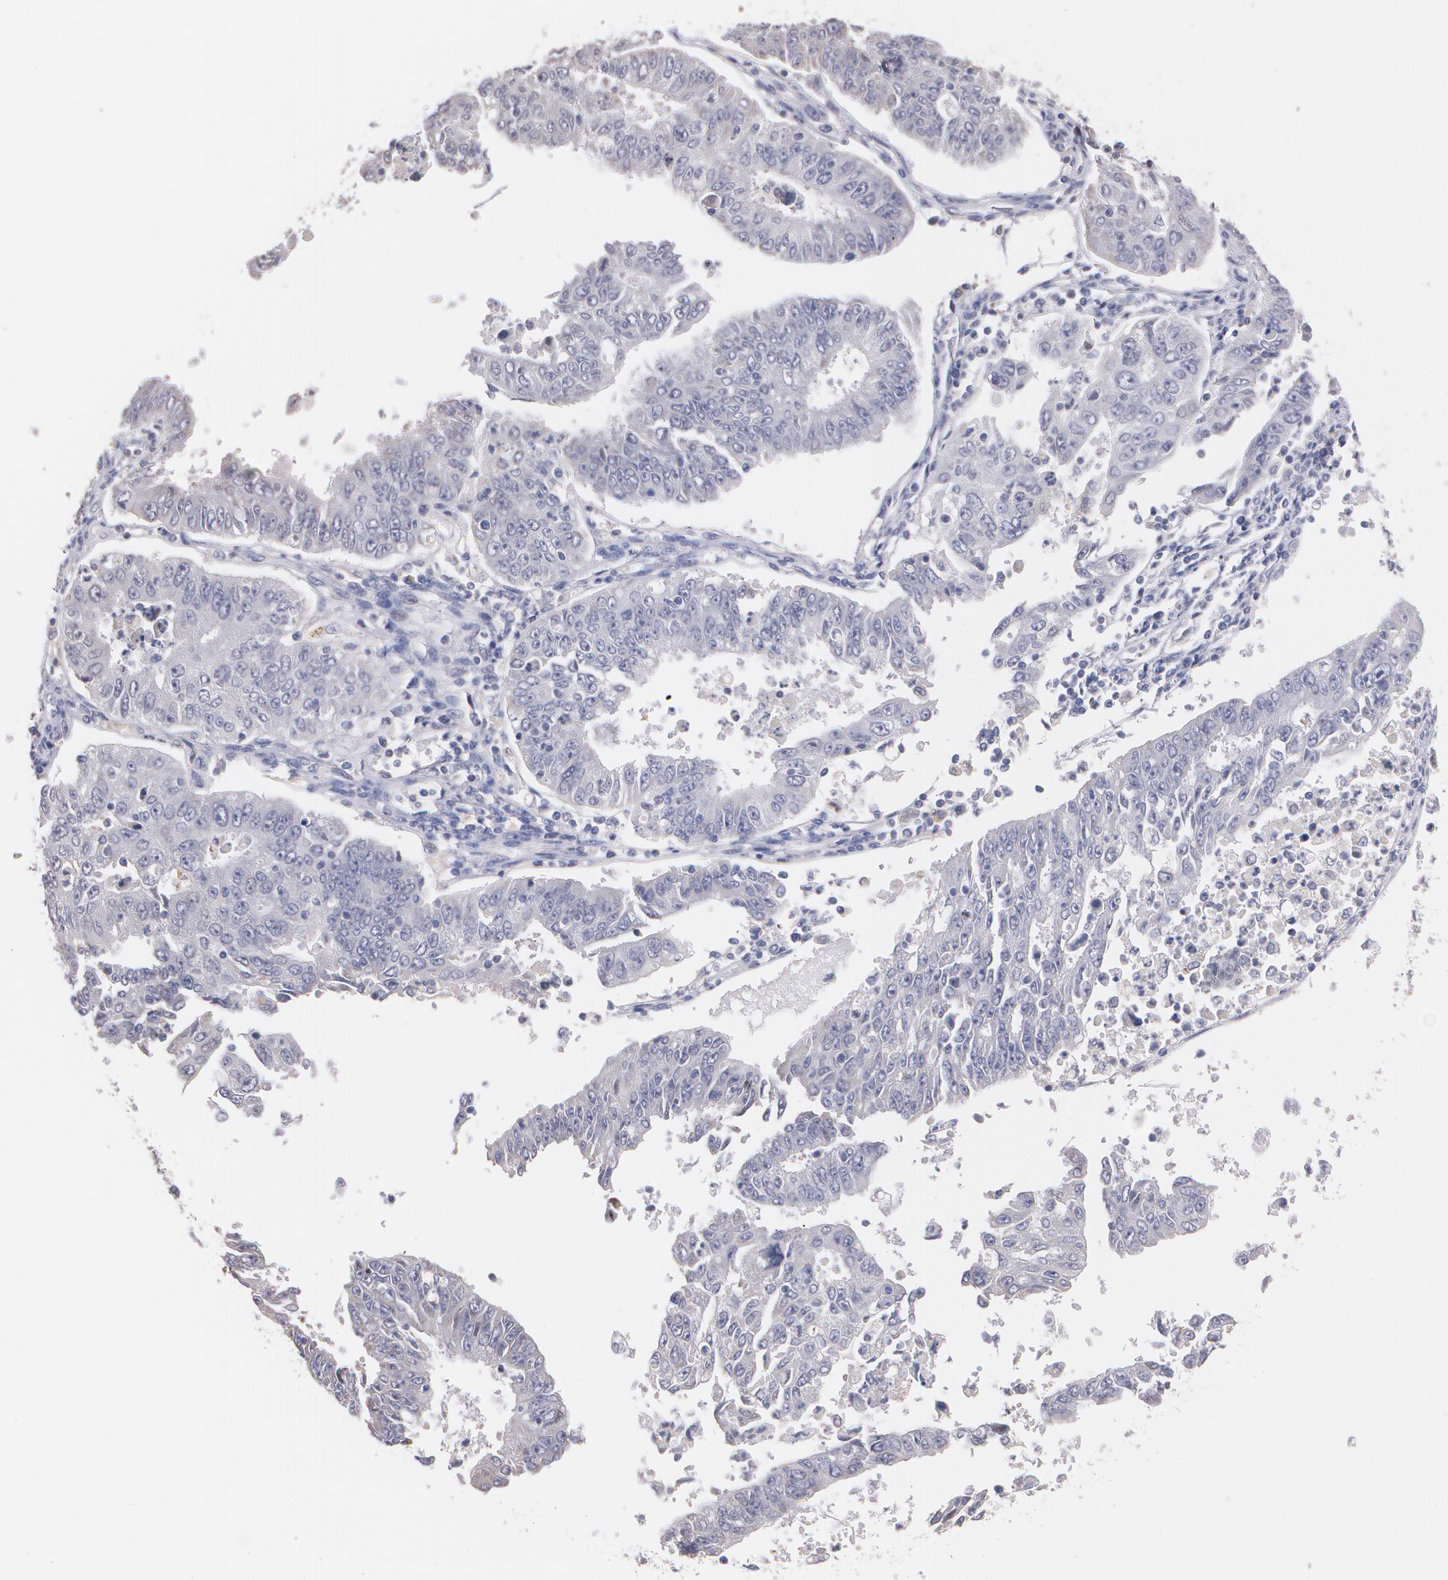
{"staining": {"intensity": "weak", "quantity": "<25%", "location": "cytoplasmic/membranous"}, "tissue": "endometrial cancer", "cell_type": "Tumor cells", "image_type": "cancer", "snomed": [{"axis": "morphology", "description": "Adenocarcinoma, NOS"}, {"axis": "topography", "description": "Endometrium"}], "caption": "Adenocarcinoma (endometrial) stained for a protein using immunohistochemistry exhibits no positivity tumor cells.", "gene": "AMBP", "patient": {"sex": "female", "age": 42}}